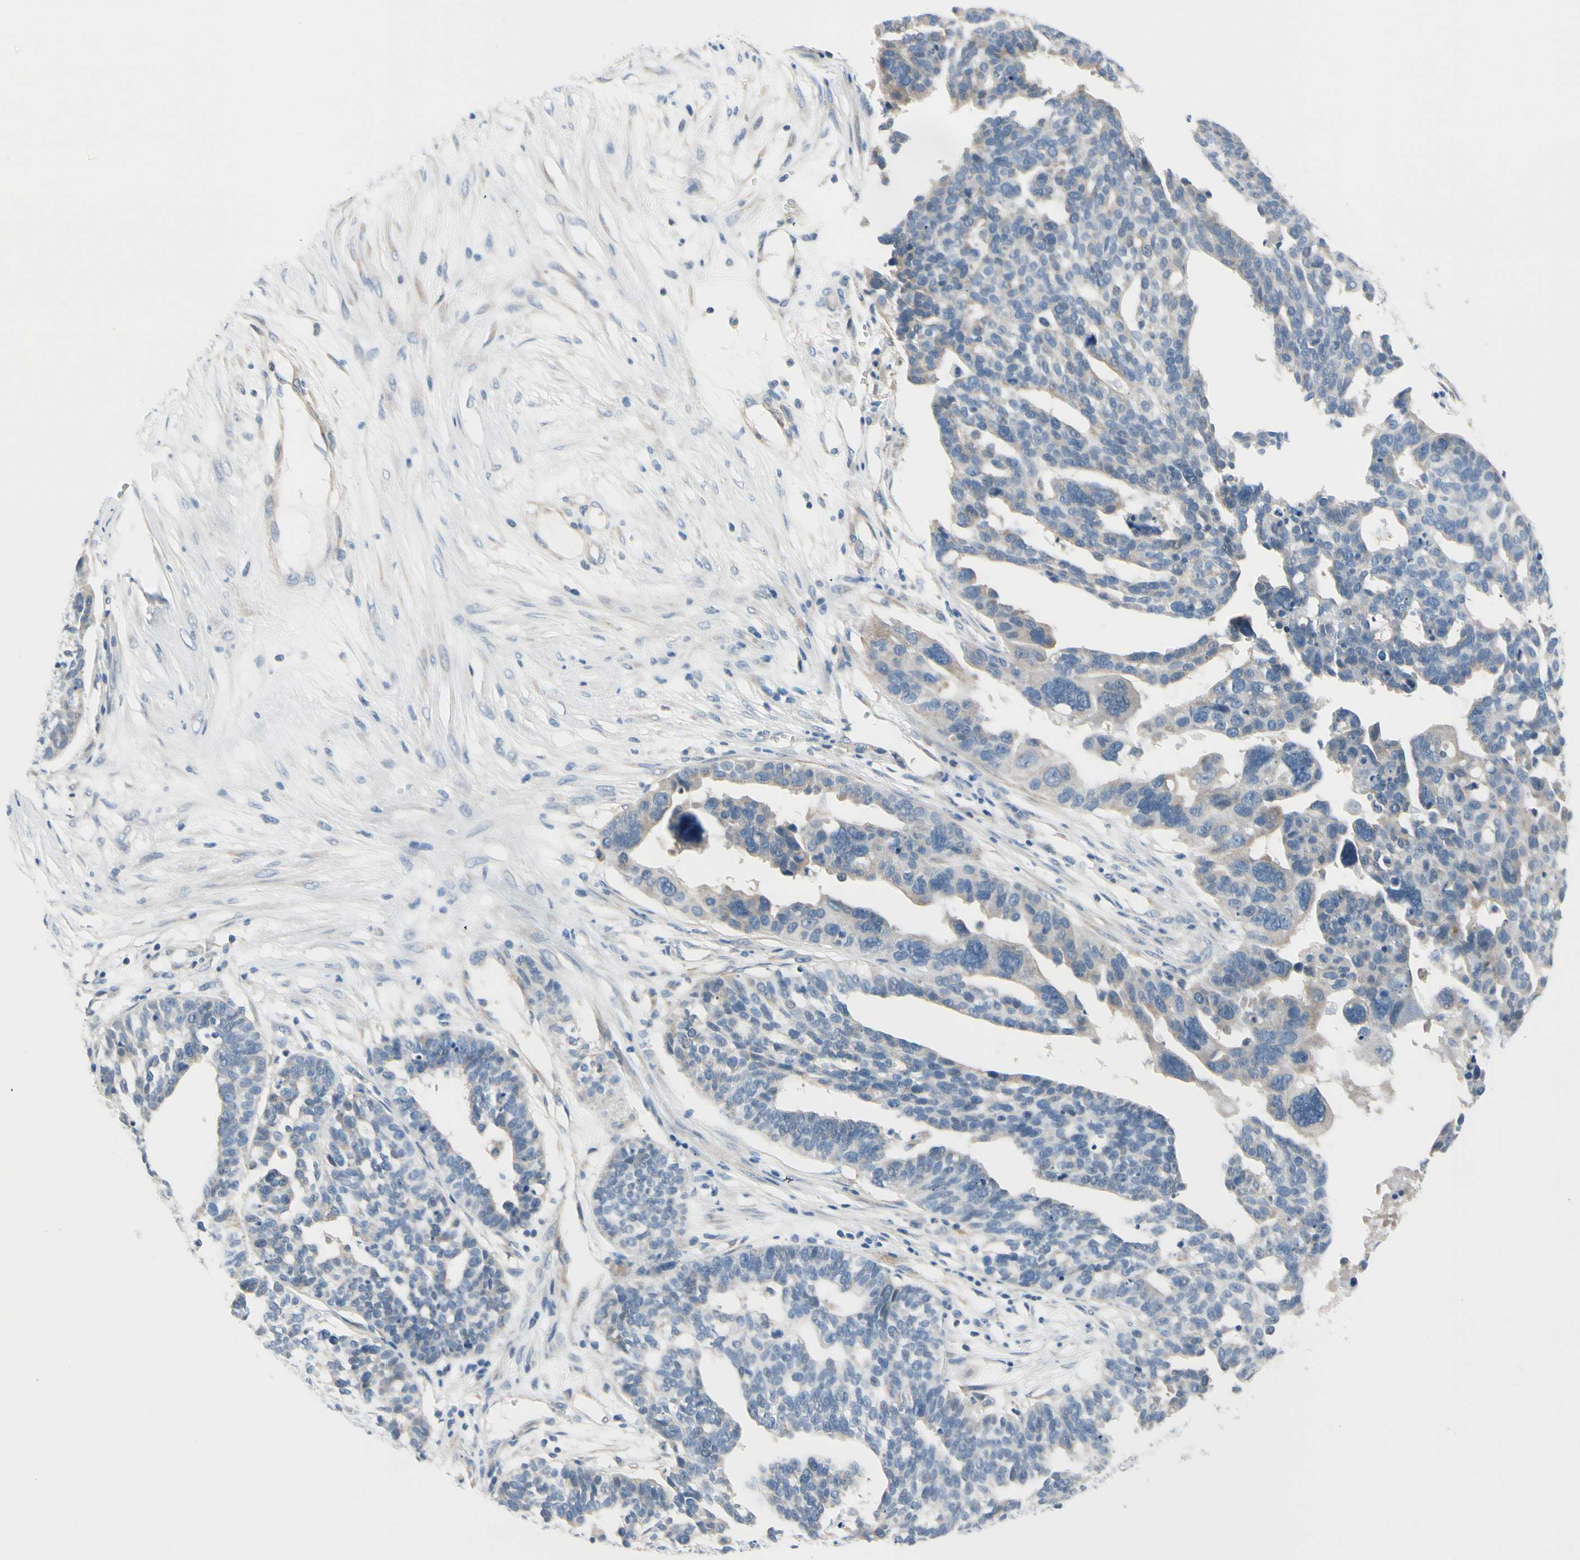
{"staining": {"intensity": "weak", "quantity": "<25%", "location": "cytoplasmic/membranous"}, "tissue": "ovarian cancer", "cell_type": "Tumor cells", "image_type": "cancer", "snomed": [{"axis": "morphology", "description": "Cystadenocarcinoma, serous, NOS"}, {"axis": "topography", "description": "Ovary"}], "caption": "Immunohistochemical staining of ovarian serous cystadenocarcinoma displays no significant staining in tumor cells.", "gene": "FCER2", "patient": {"sex": "female", "age": 59}}